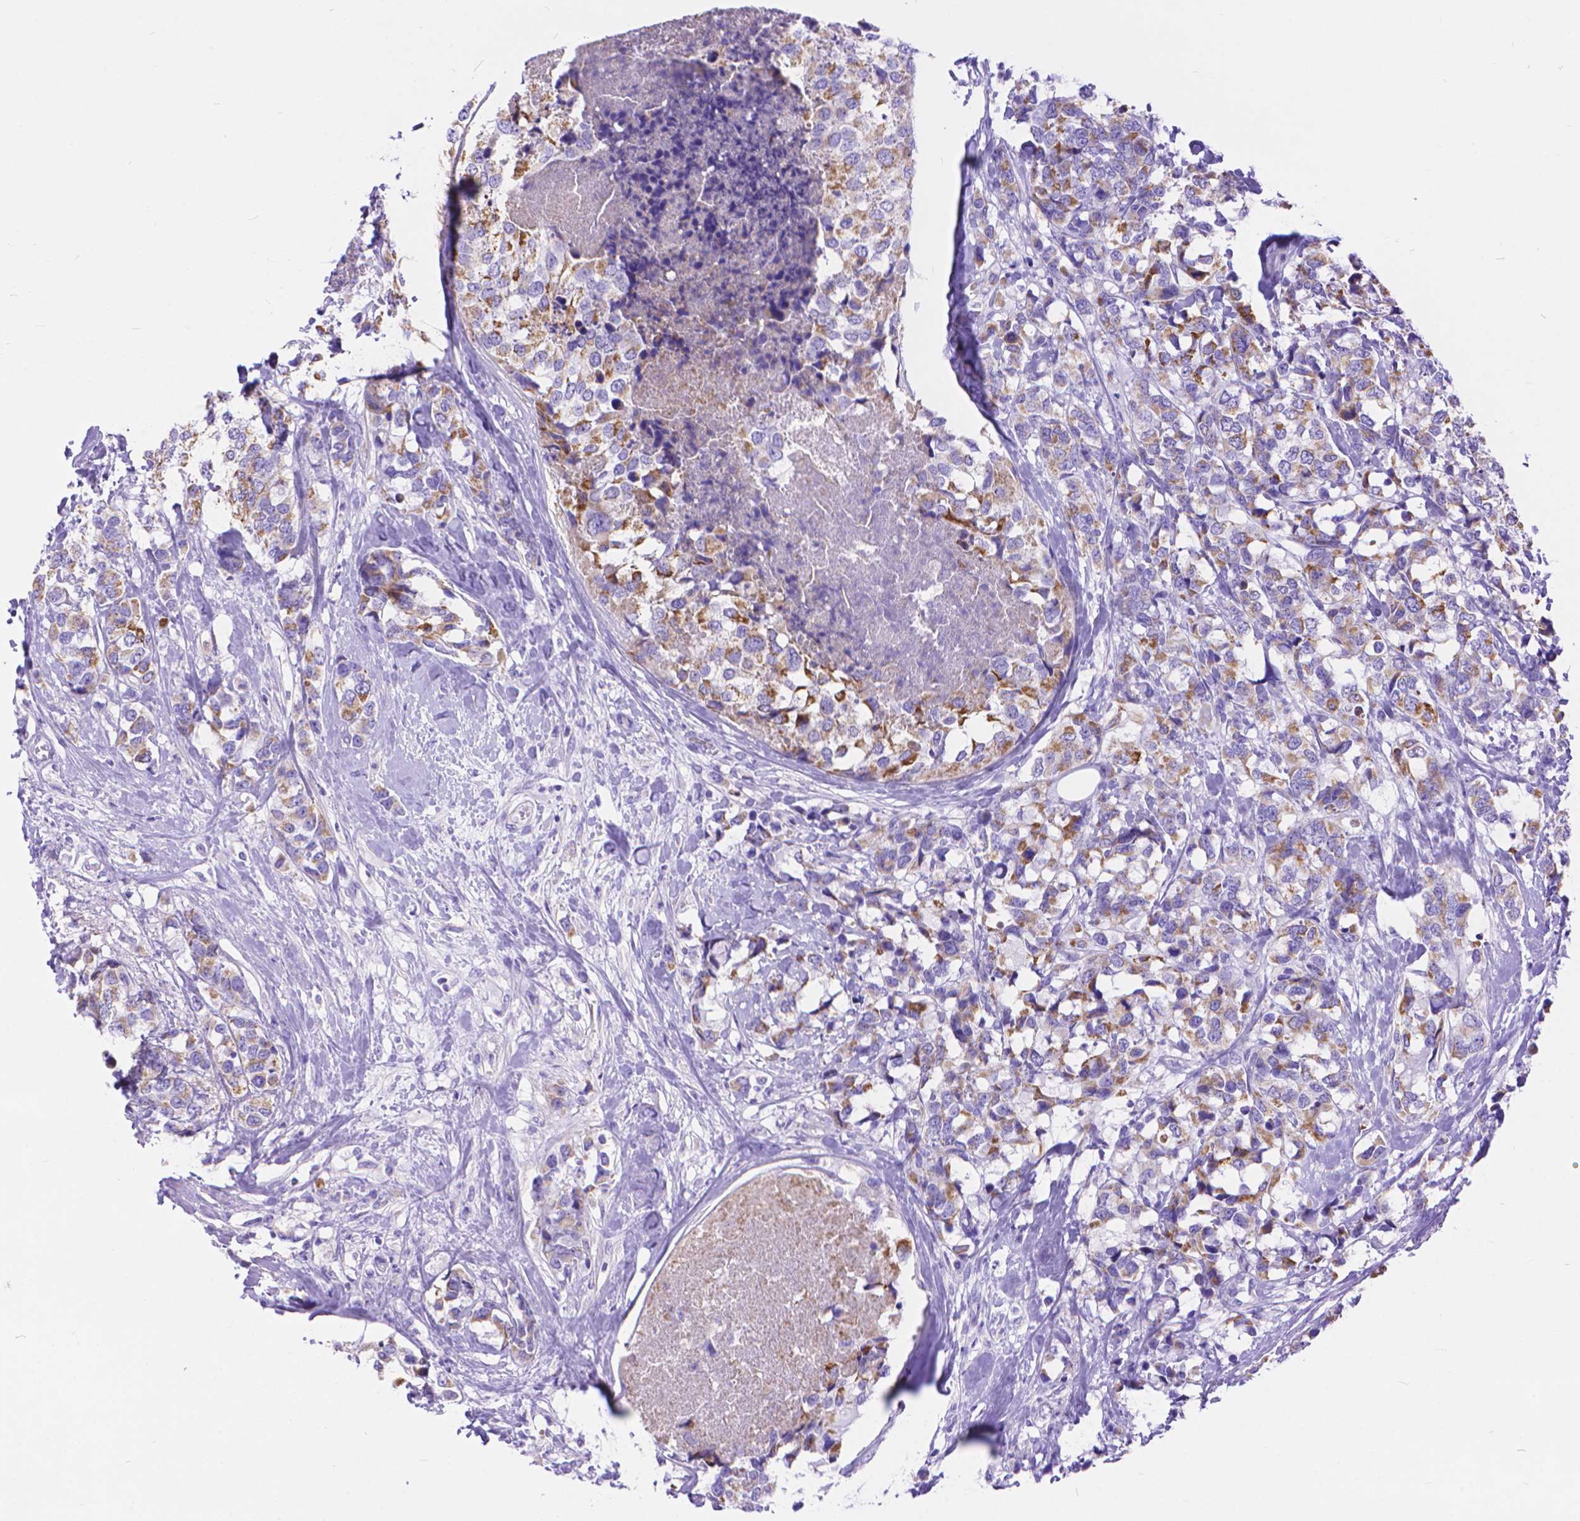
{"staining": {"intensity": "moderate", "quantity": "25%-75%", "location": "cytoplasmic/membranous"}, "tissue": "breast cancer", "cell_type": "Tumor cells", "image_type": "cancer", "snomed": [{"axis": "morphology", "description": "Lobular carcinoma"}, {"axis": "topography", "description": "Breast"}], "caption": "This micrograph demonstrates breast lobular carcinoma stained with IHC to label a protein in brown. The cytoplasmic/membranous of tumor cells show moderate positivity for the protein. Nuclei are counter-stained blue.", "gene": "DHRS2", "patient": {"sex": "female", "age": 59}}